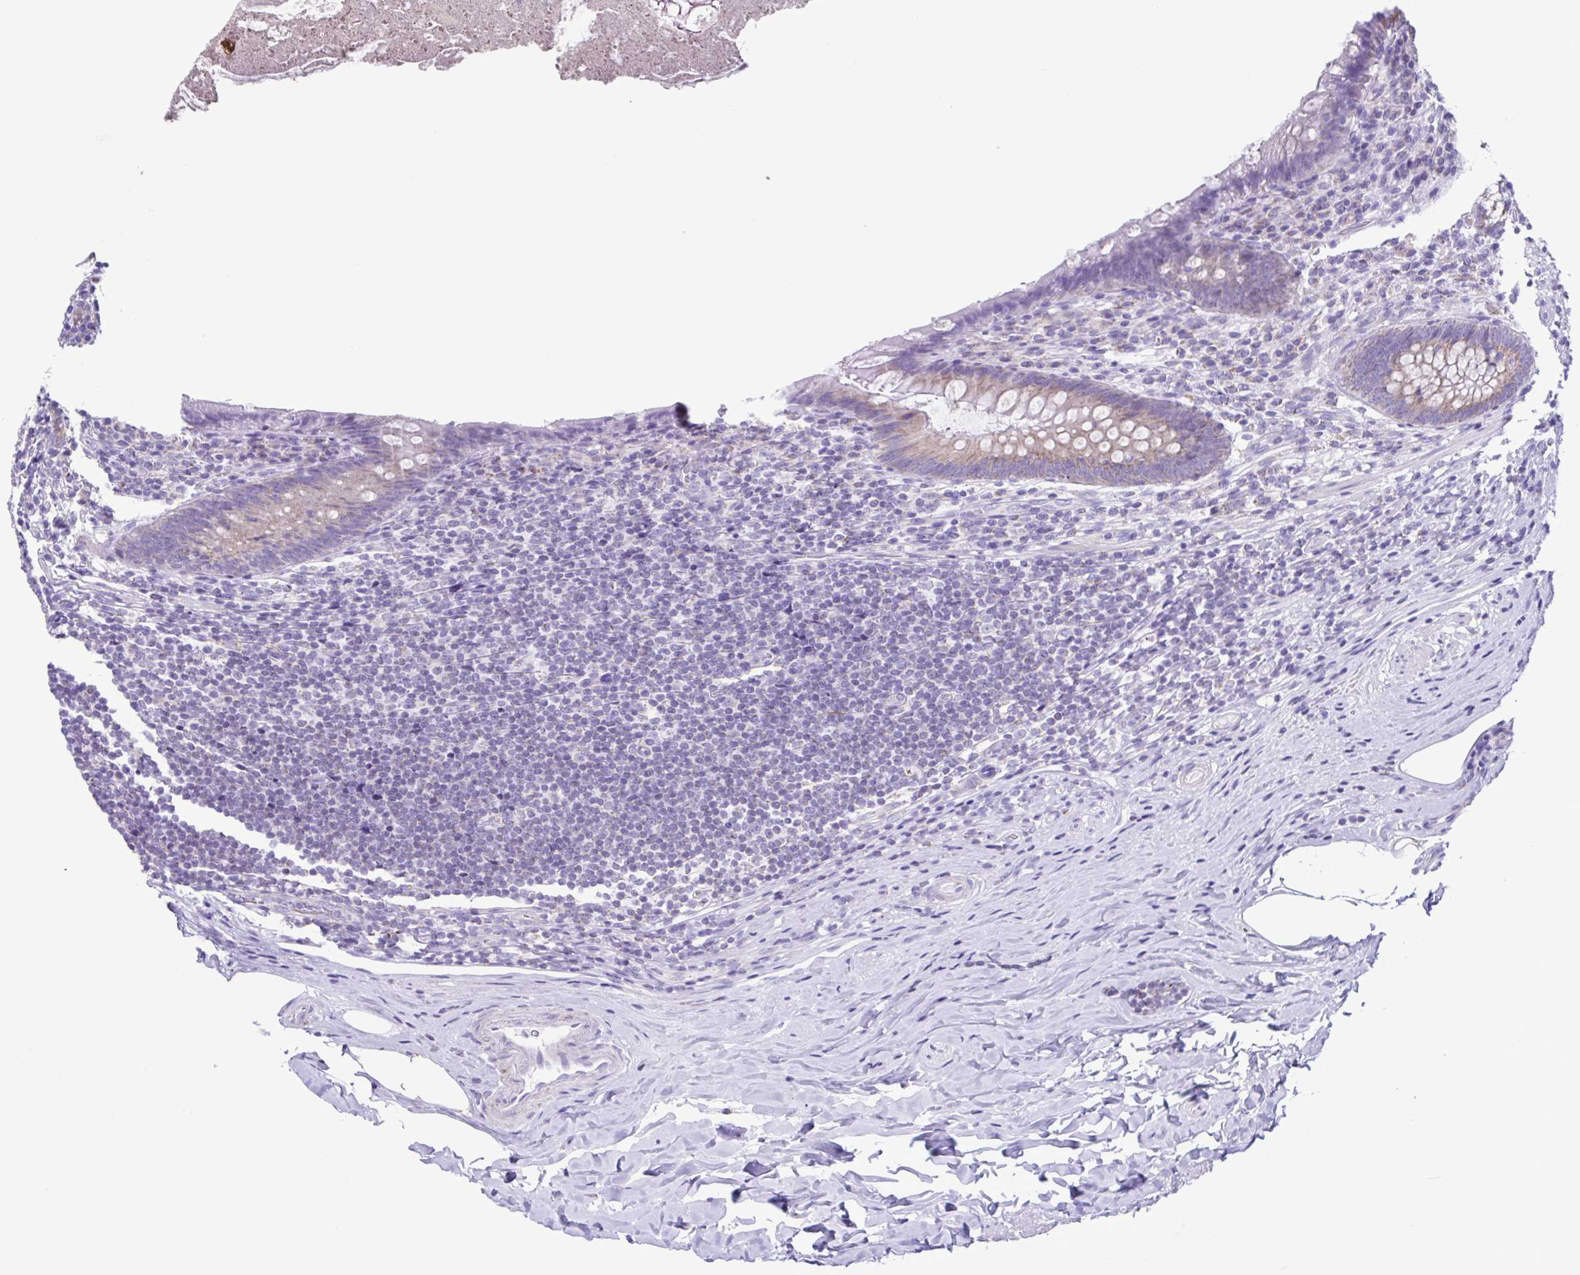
{"staining": {"intensity": "weak", "quantity": "25%-75%", "location": "cytoplasmic/membranous"}, "tissue": "appendix", "cell_type": "Glandular cells", "image_type": "normal", "snomed": [{"axis": "morphology", "description": "Normal tissue, NOS"}, {"axis": "topography", "description": "Appendix"}], "caption": "The histopathology image reveals a brown stain indicating the presence of a protein in the cytoplasmic/membranous of glandular cells in appendix. (brown staining indicates protein expression, while blue staining denotes nuclei).", "gene": "ACTRT3", "patient": {"sex": "male", "age": 47}}